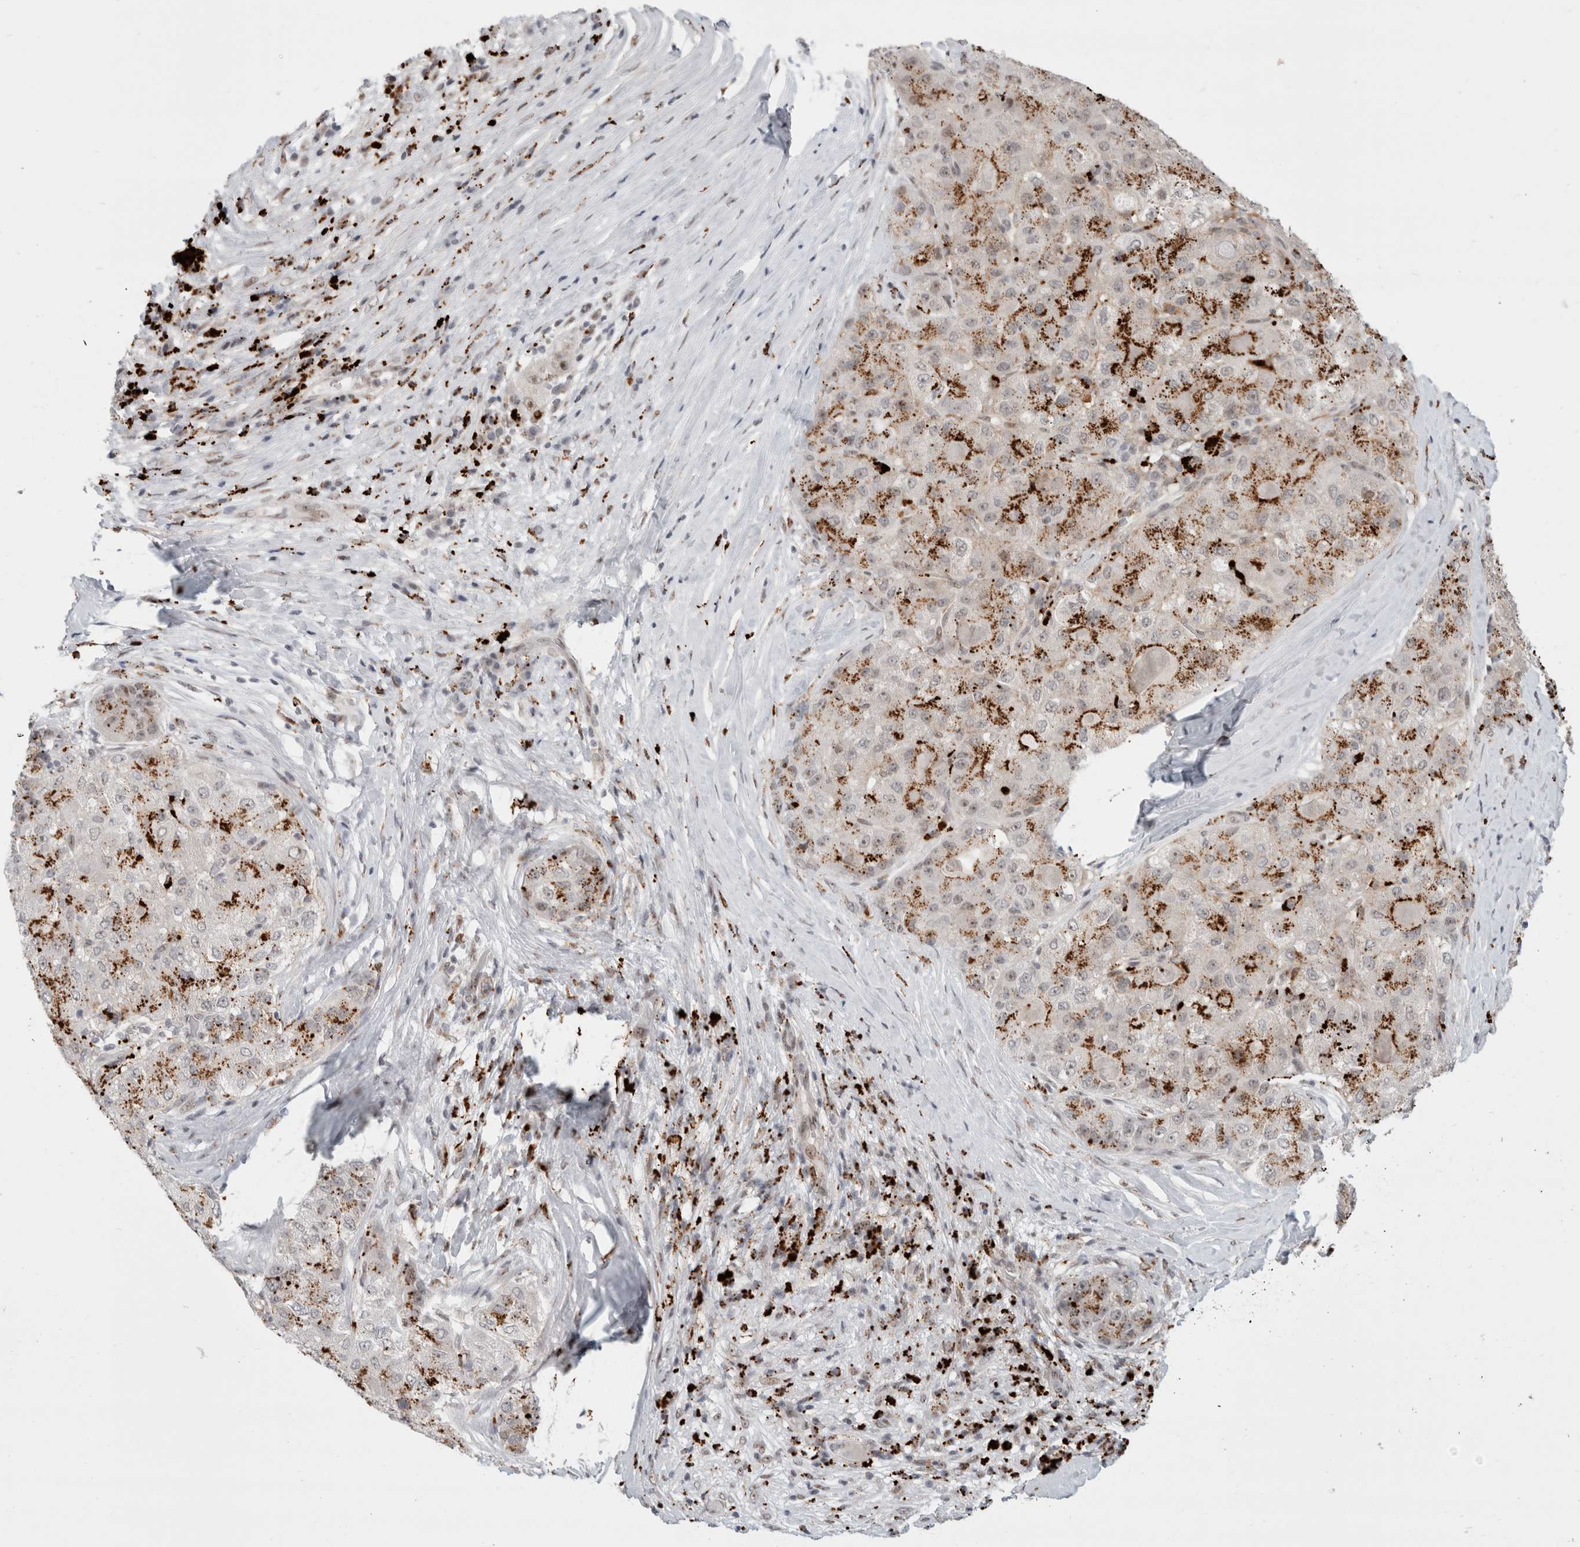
{"staining": {"intensity": "moderate", "quantity": ">75%", "location": "cytoplasmic/membranous"}, "tissue": "liver cancer", "cell_type": "Tumor cells", "image_type": "cancer", "snomed": [{"axis": "morphology", "description": "Carcinoma, Hepatocellular, NOS"}, {"axis": "topography", "description": "Liver"}], "caption": "Immunohistochemical staining of human liver cancer (hepatocellular carcinoma) reveals medium levels of moderate cytoplasmic/membranous protein staining in about >75% of tumor cells.", "gene": "SENP6", "patient": {"sex": "male", "age": 80}}